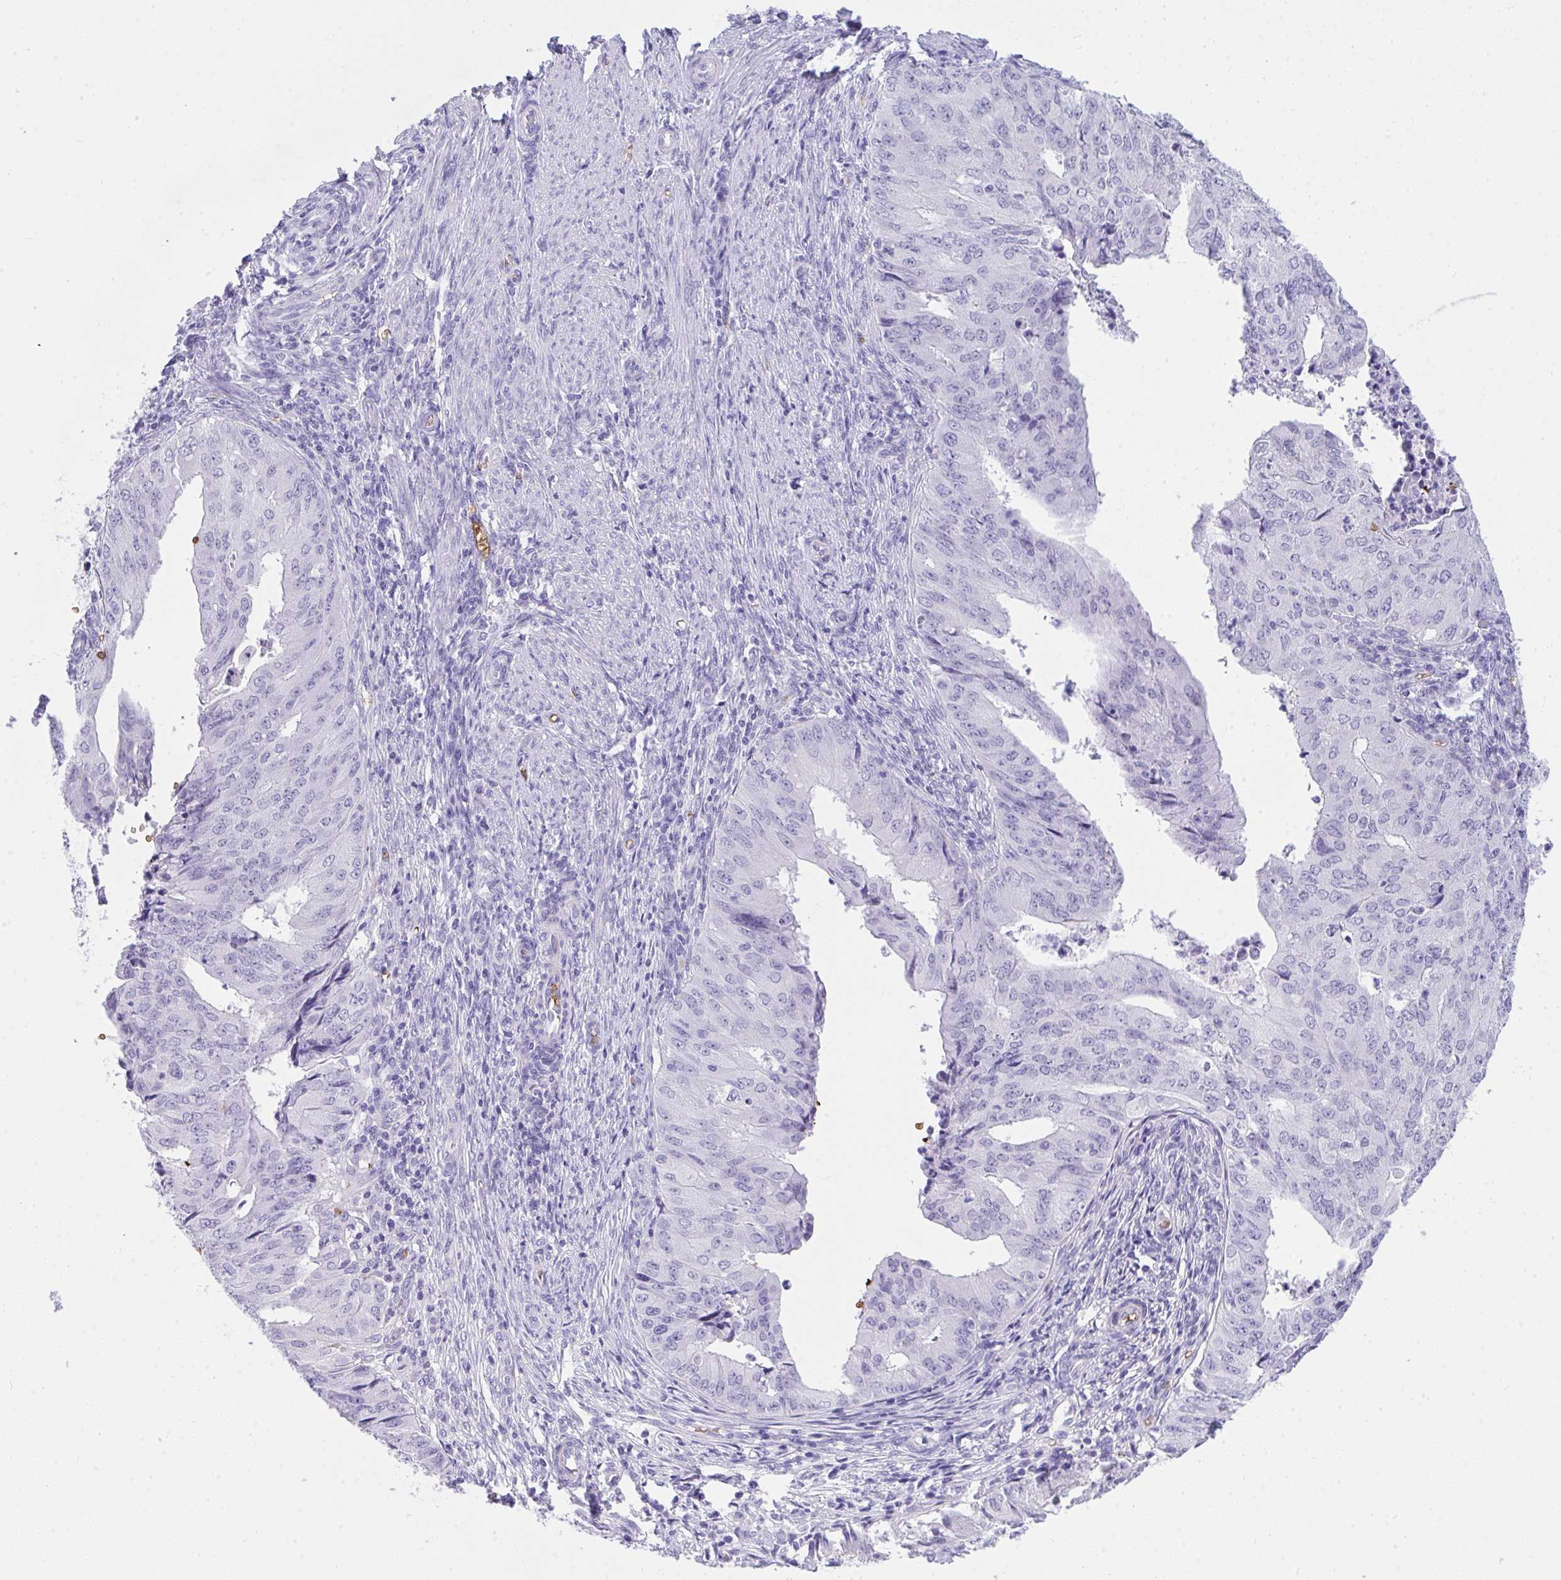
{"staining": {"intensity": "negative", "quantity": "none", "location": "none"}, "tissue": "endometrial cancer", "cell_type": "Tumor cells", "image_type": "cancer", "snomed": [{"axis": "morphology", "description": "Adenocarcinoma, NOS"}, {"axis": "topography", "description": "Endometrium"}], "caption": "A high-resolution histopathology image shows immunohistochemistry (IHC) staining of endometrial cancer (adenocarcinoma), which reveals no significant expression in tumor cells.", "gene": "ANK1", "patient": {"sex": "female", "age": 50}}